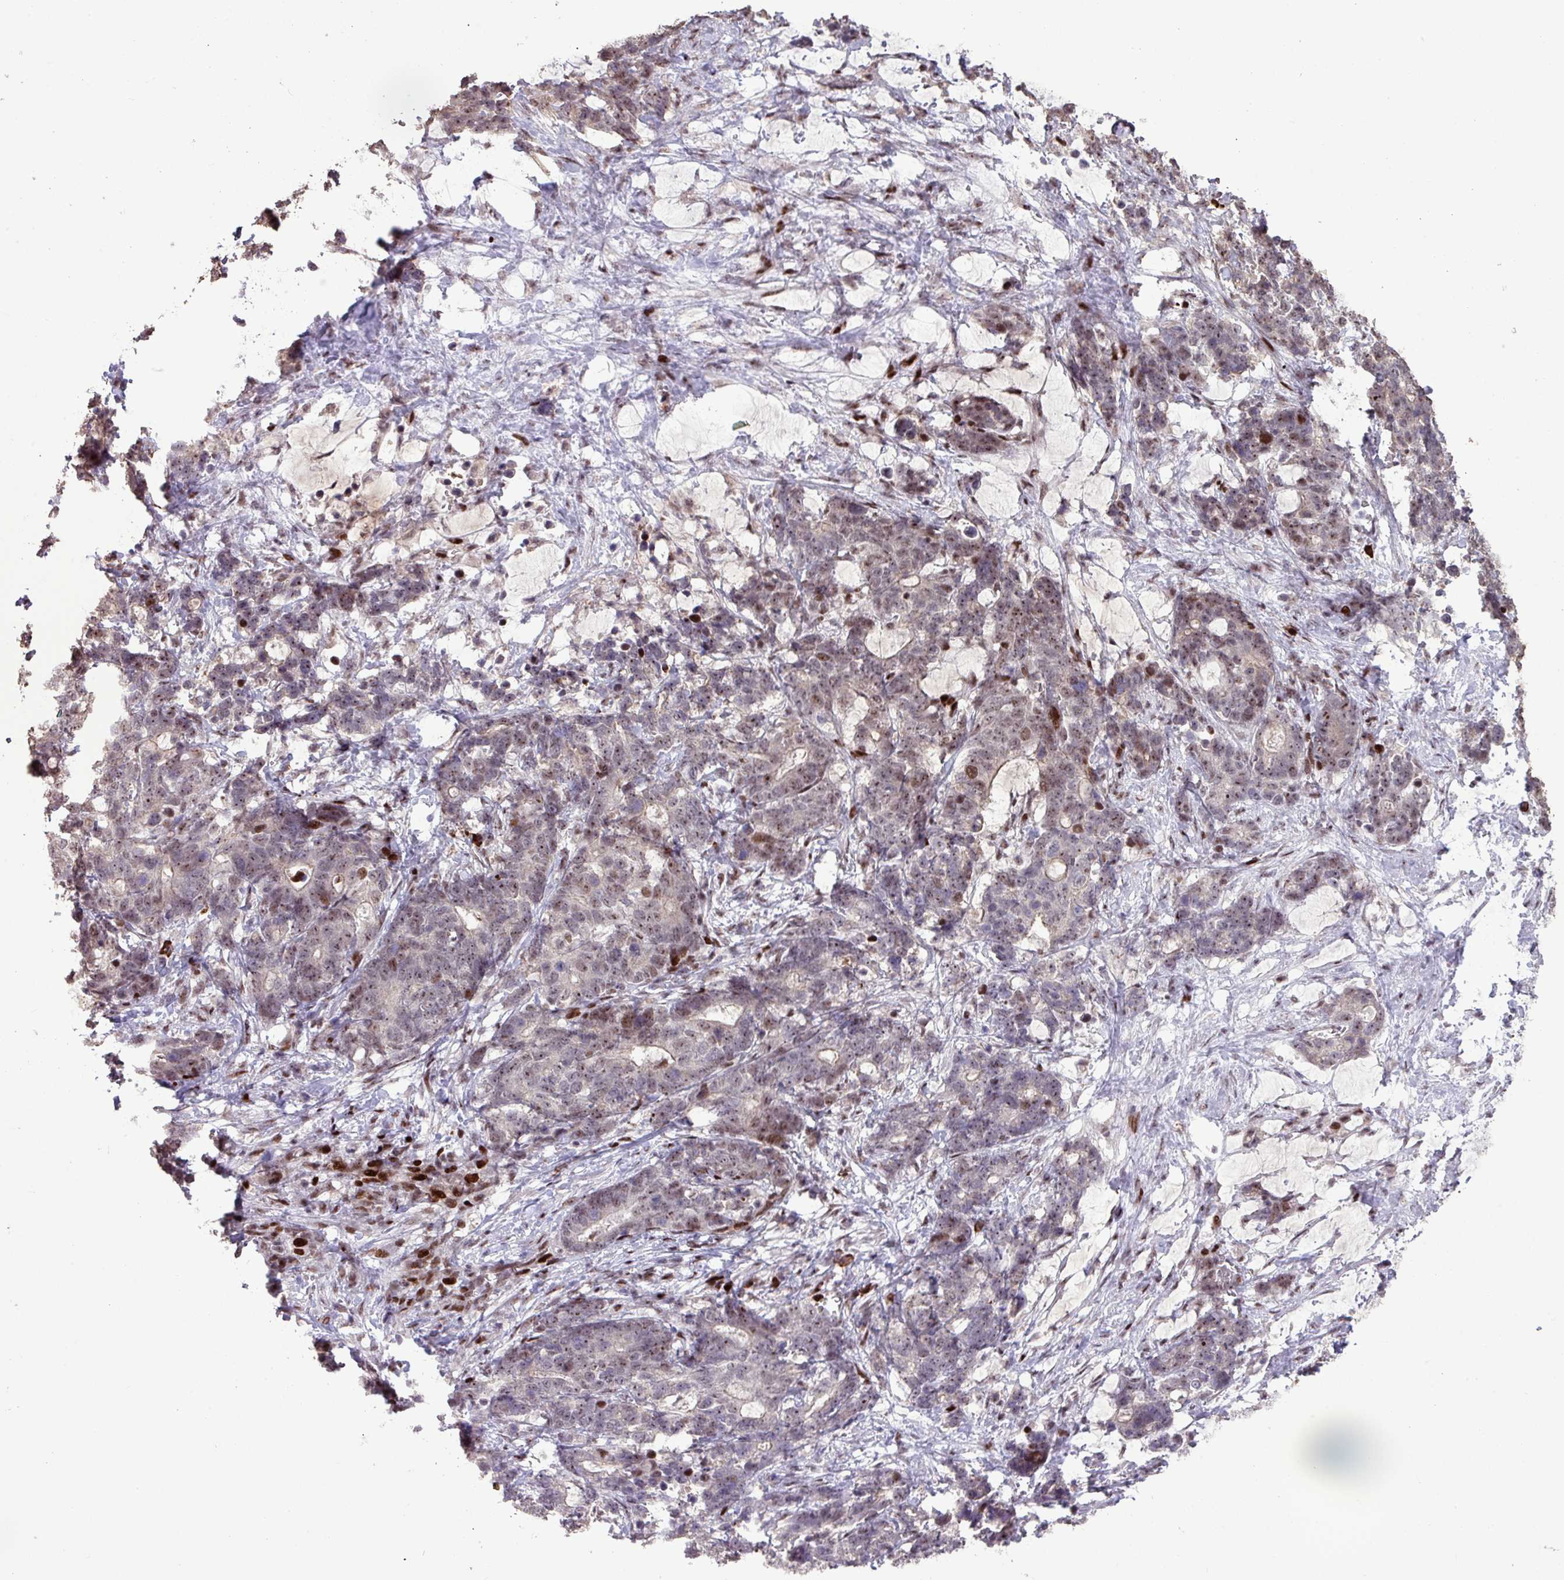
{"staining": {"intensity": "weak", "quantity": "<25%", "location": "nuclear"}, "tissue": "stomach cancer", "cell_type": "Tumor cells", "image_type": "cancer", "snomed": [{"axis": "morphology", "description": "Normal tissue, NOS"}, {"axis": "morphology", "description": "Adenocarcinoma, NOS"}, {"axis": "topography", "description": "Stomach"}], "caption": "Photomicrograph shows no significant protein expression in tumor cells of stomach adenocarcinoma.", "gene": "ZNF709", "patient": {"sex": "female", "age": 64}}